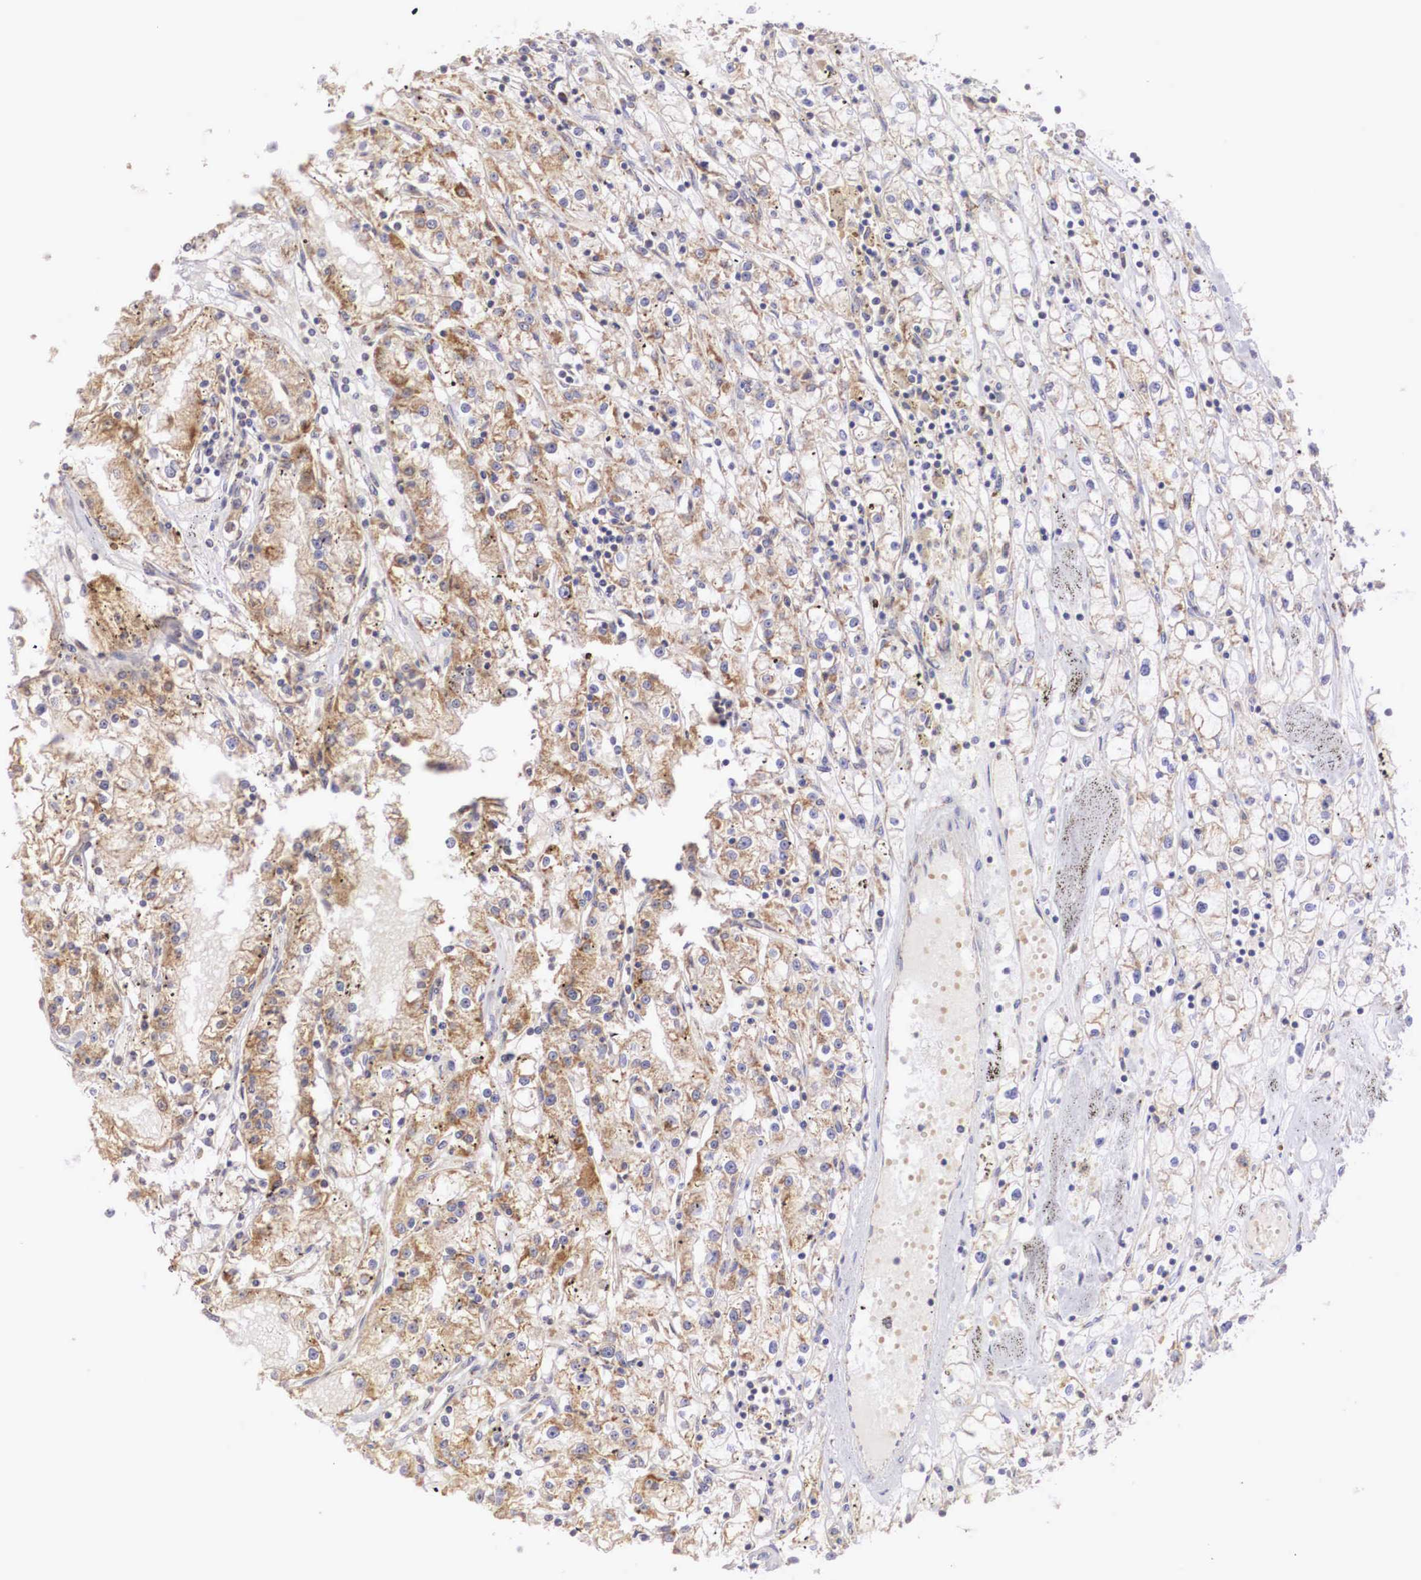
{"staining": {"intensity": "moderate", "quantity": ">75%", "location": "cytoplasmic/membranous"}, "tissue": "renal cancer", "cell_type": "Tumor cells", "image_type": "cancer", "snomed": [{"axis": "morphology", "description": "Adenocarcinoma, NOS"}, {"axis": "topography", "description": "Kidney"}], "caption": "Protein staining demonstrates moderate cytoplasmic/membranous positivity in approximately >75% of tumor cells in renal cancer (adenocarcinoma). (IHC, brightfield microscopy, high magnification).", "gene": "XPNPEP3", "patient": {"sex": "male", "age": 56}}